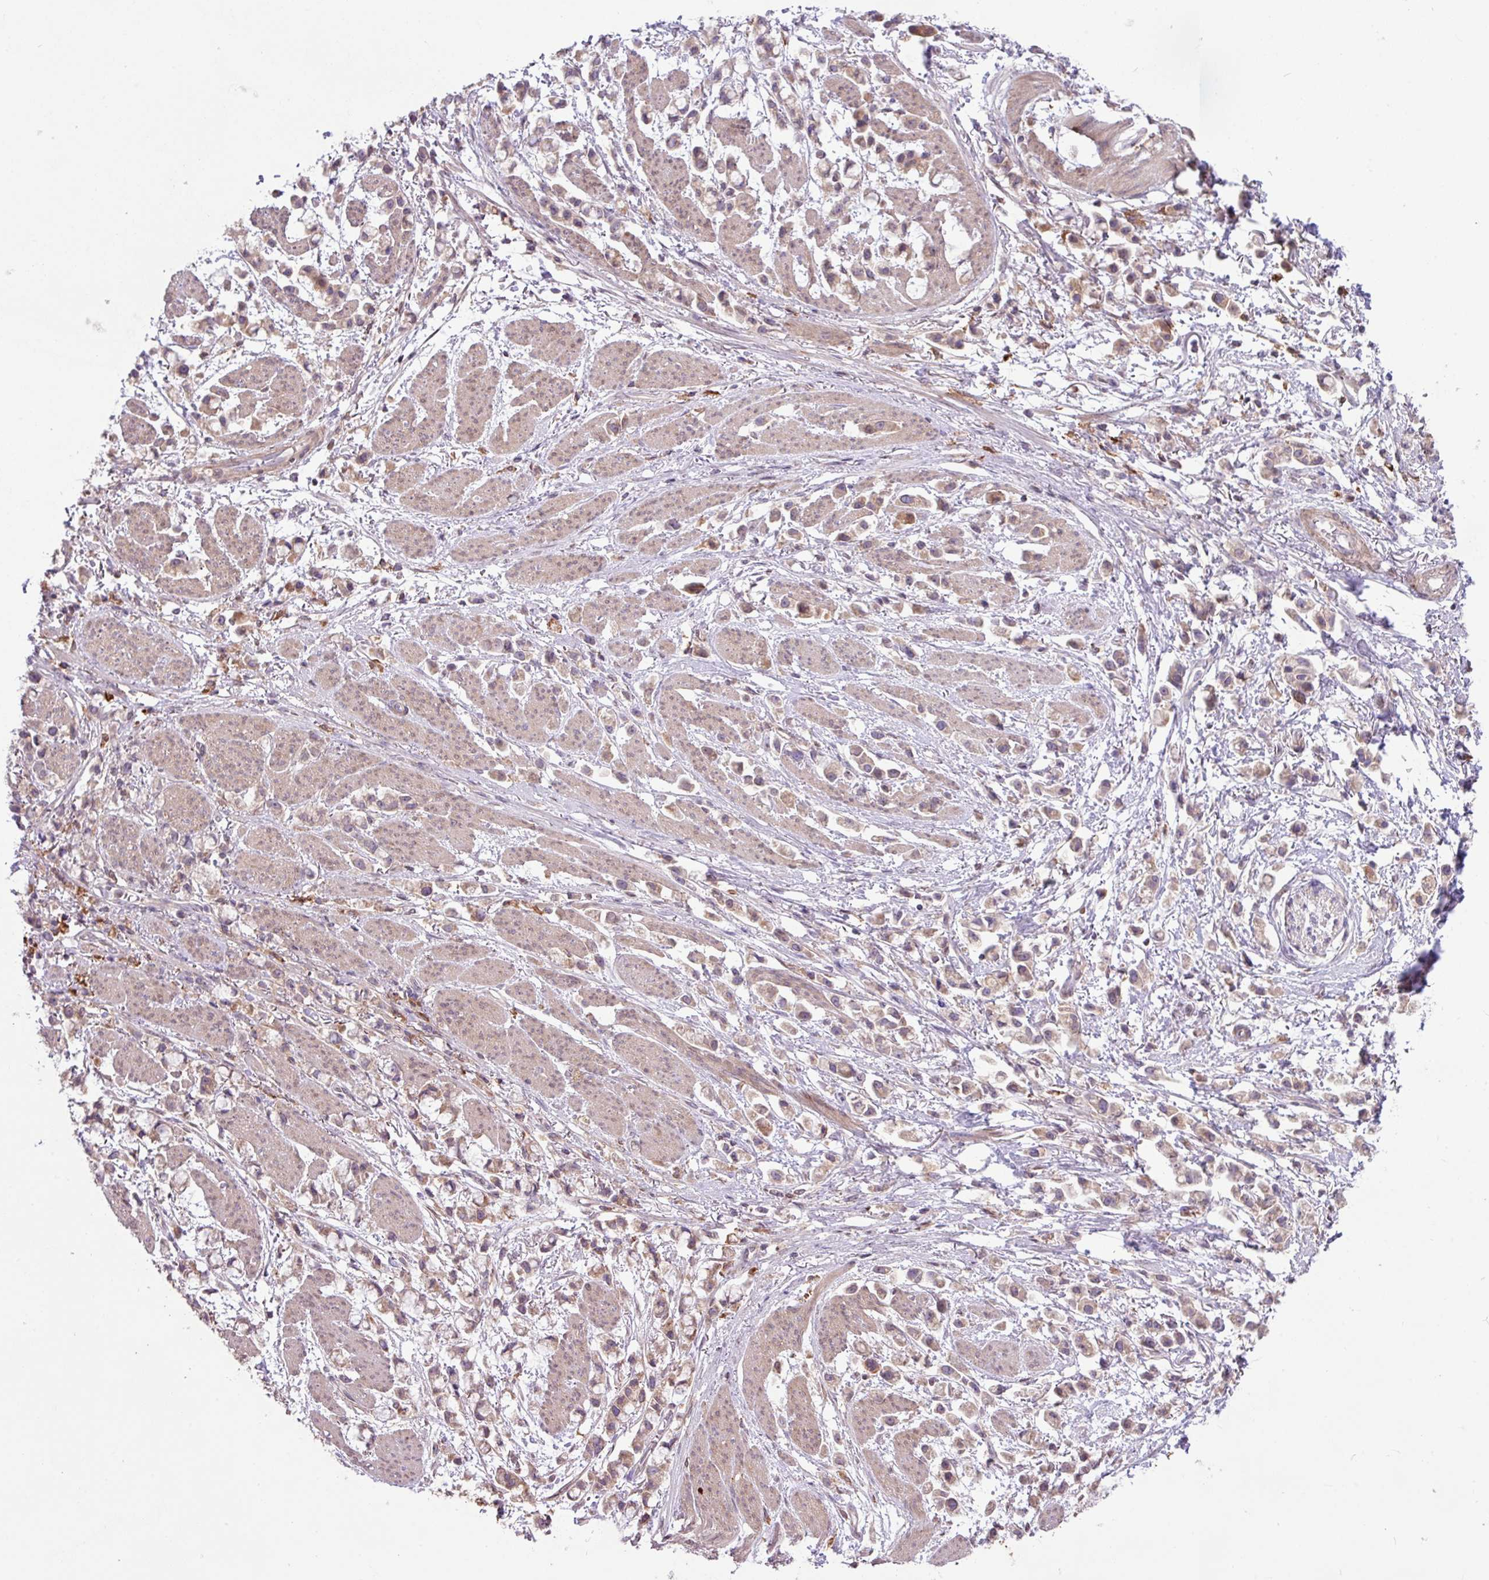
{"staining": {"intensity": "weak", "quantity": "25%-75%", "location": "cytoplasmic/membranous"}, "tissue": "stomach cancer", "cell_type": "Tumor cells", "image_type": "cancer", "snomed": [{"axis": "morphology", "description": "Adenocarcinoma, NOS"}, {"axis": "topography", "description": "Stomach"}], "caption": "A photomicrograph showing weak cytoplasmic/membranous staining in approximately 25%-75% of tumor cells in stomach cancer (adenocarcinoma), as visualized by brown immunohistochemical staining.", "gene": "ARHGEF25", "patient": {"sex": "female", "age": 81}}